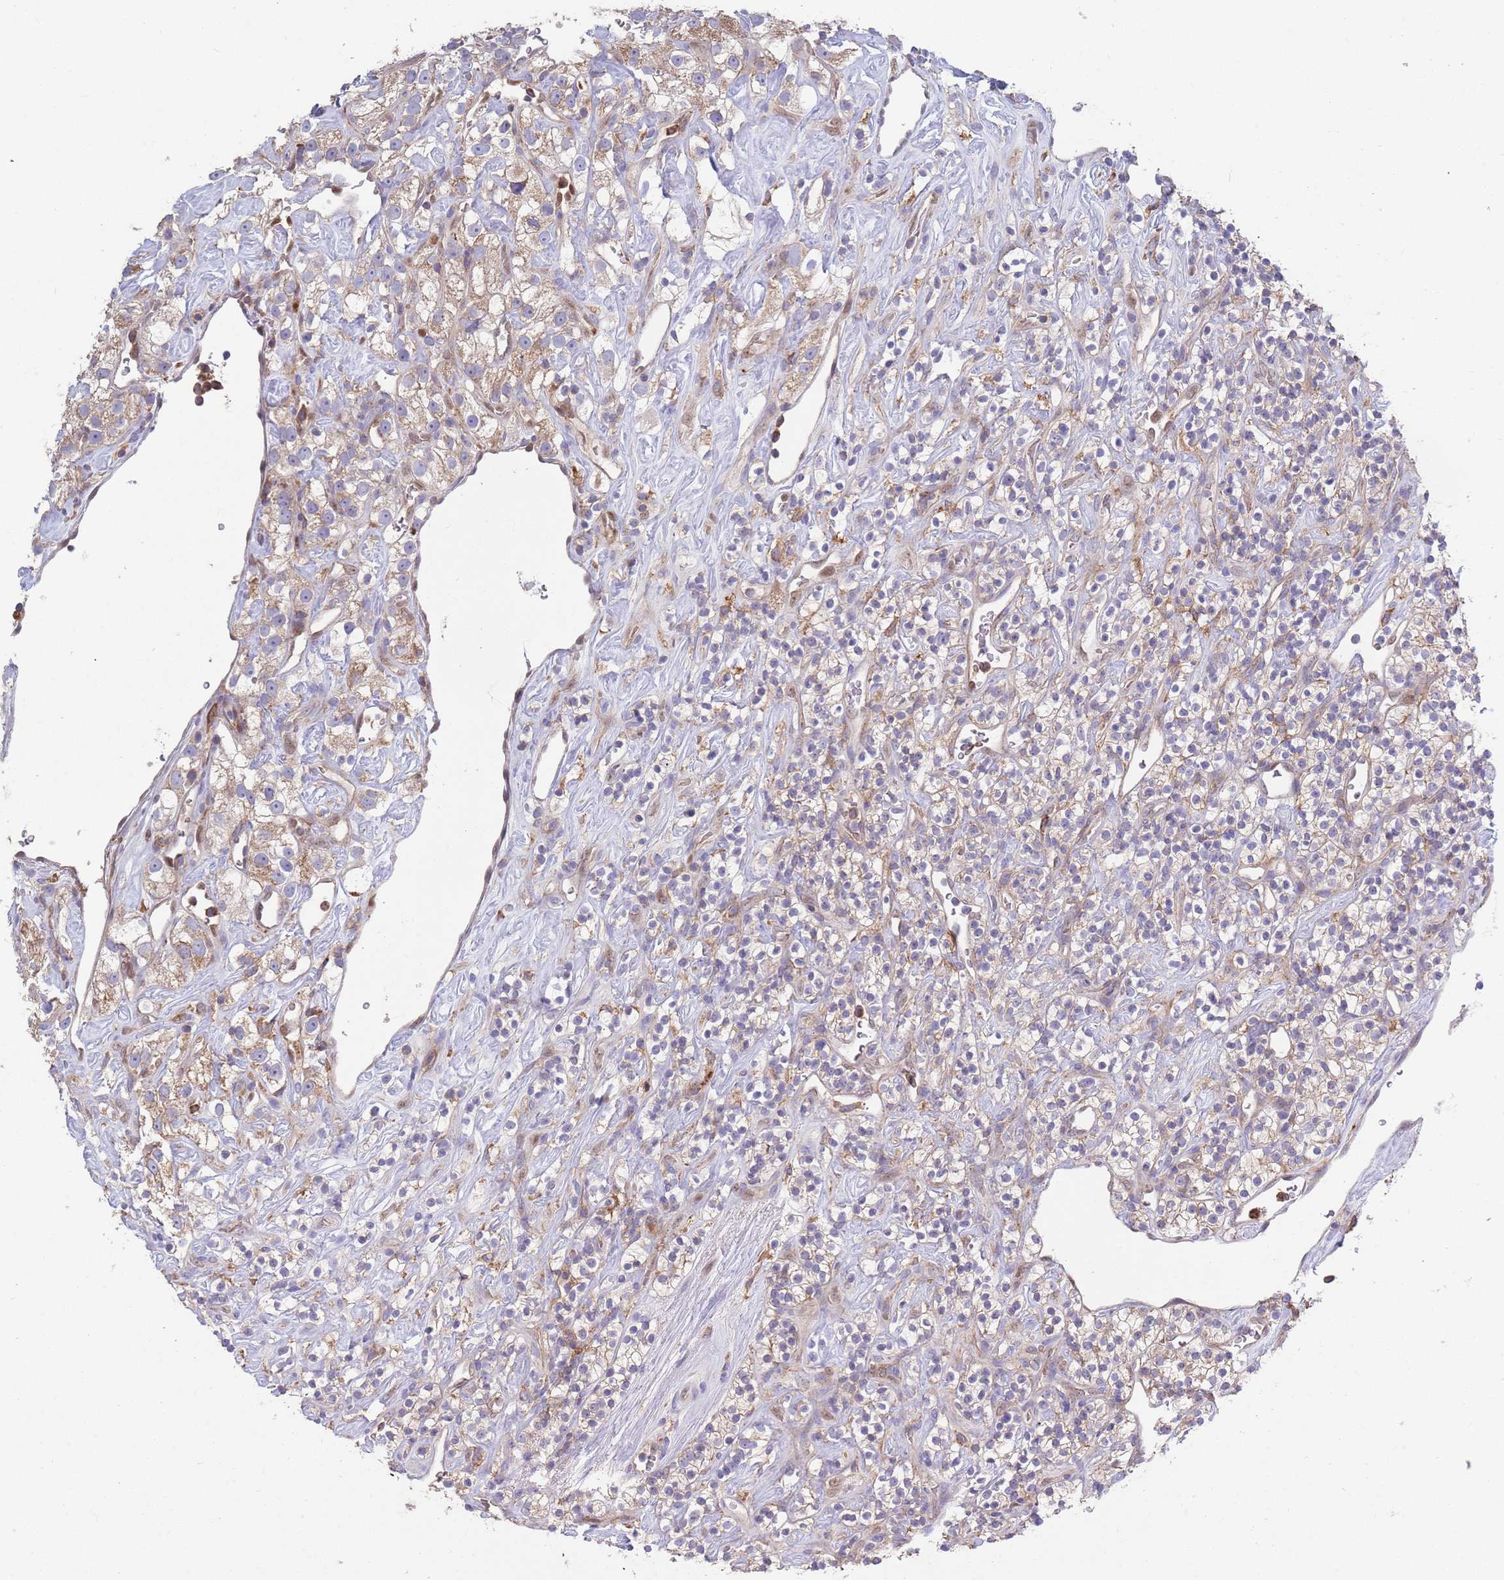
{"staining": {"intensity": "weak", "quantity": "<25%", "location": "cytoplasmic/membranous"}, "tissue": "renal cancer", "cell_type": "Tumor cells", "image_type": "cancer", "snomed": [{"axis": "morphology", "description": "Adenocarcinoma, NOS"}, {"axis": "topography", "description": "Kidney"}], "caption": "Immunohistochemical staining of renal cancer shows no significant expression in tumor cells.", "gene": "DDT", "patient": {"sex": "male", "age": 77}}